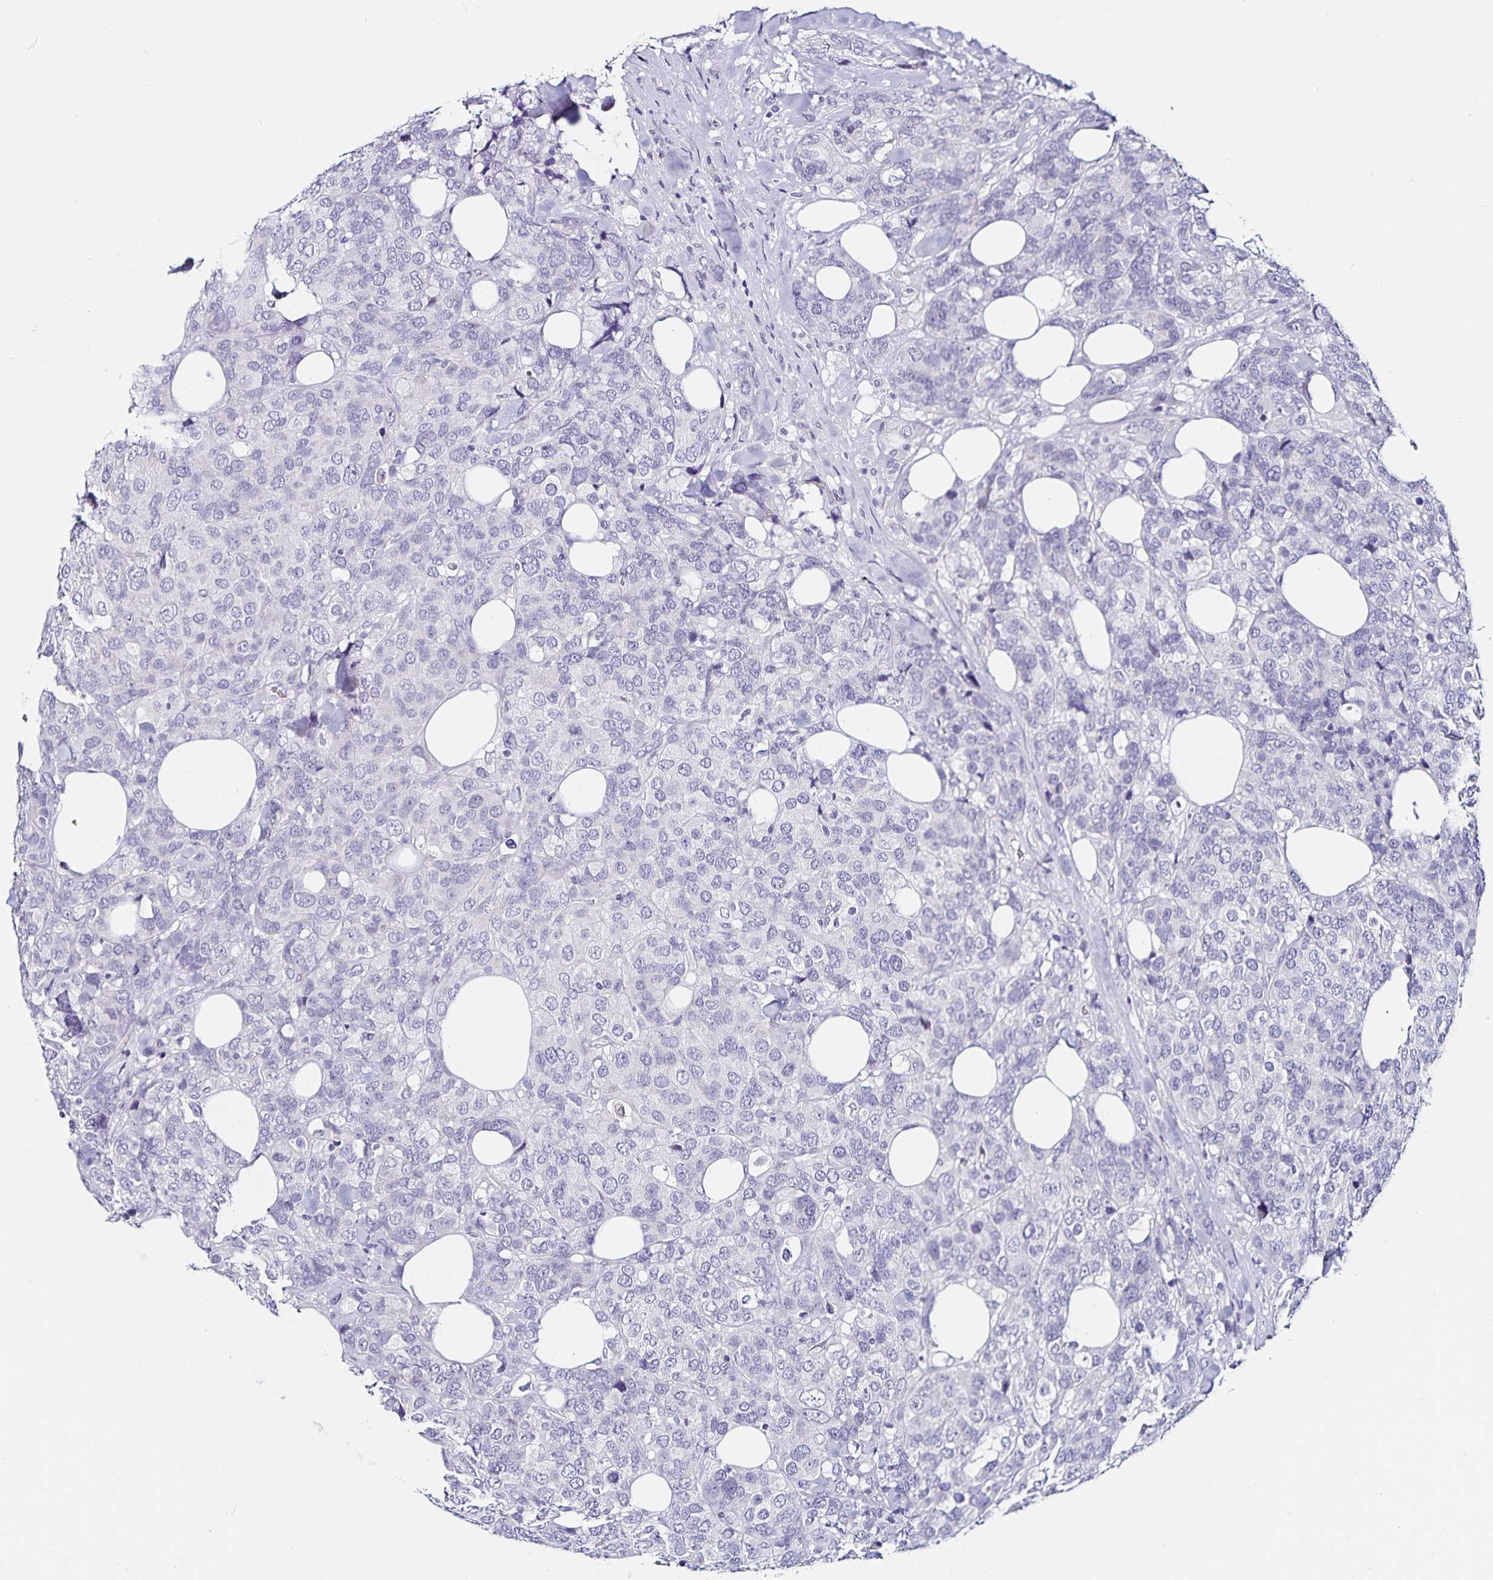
{"staining": {"intensity": "negative", "quantity": "none", "location": "none"}, "tissue": "breast cancer", "cell_type": "Tumor cells", "image_type": "cancer", "snomed": [{"axis": "morphology", "description": "Lobular carcinoma"}, {"axis": "topography", "description": "Breast"}], "caption": "Micrograph shows no significant protein staining in tumor cells of breast cancer. Nuclei are stained in blue.", "gene": "TSPAN7", "patient": {"sex": "female", "age": 59}}